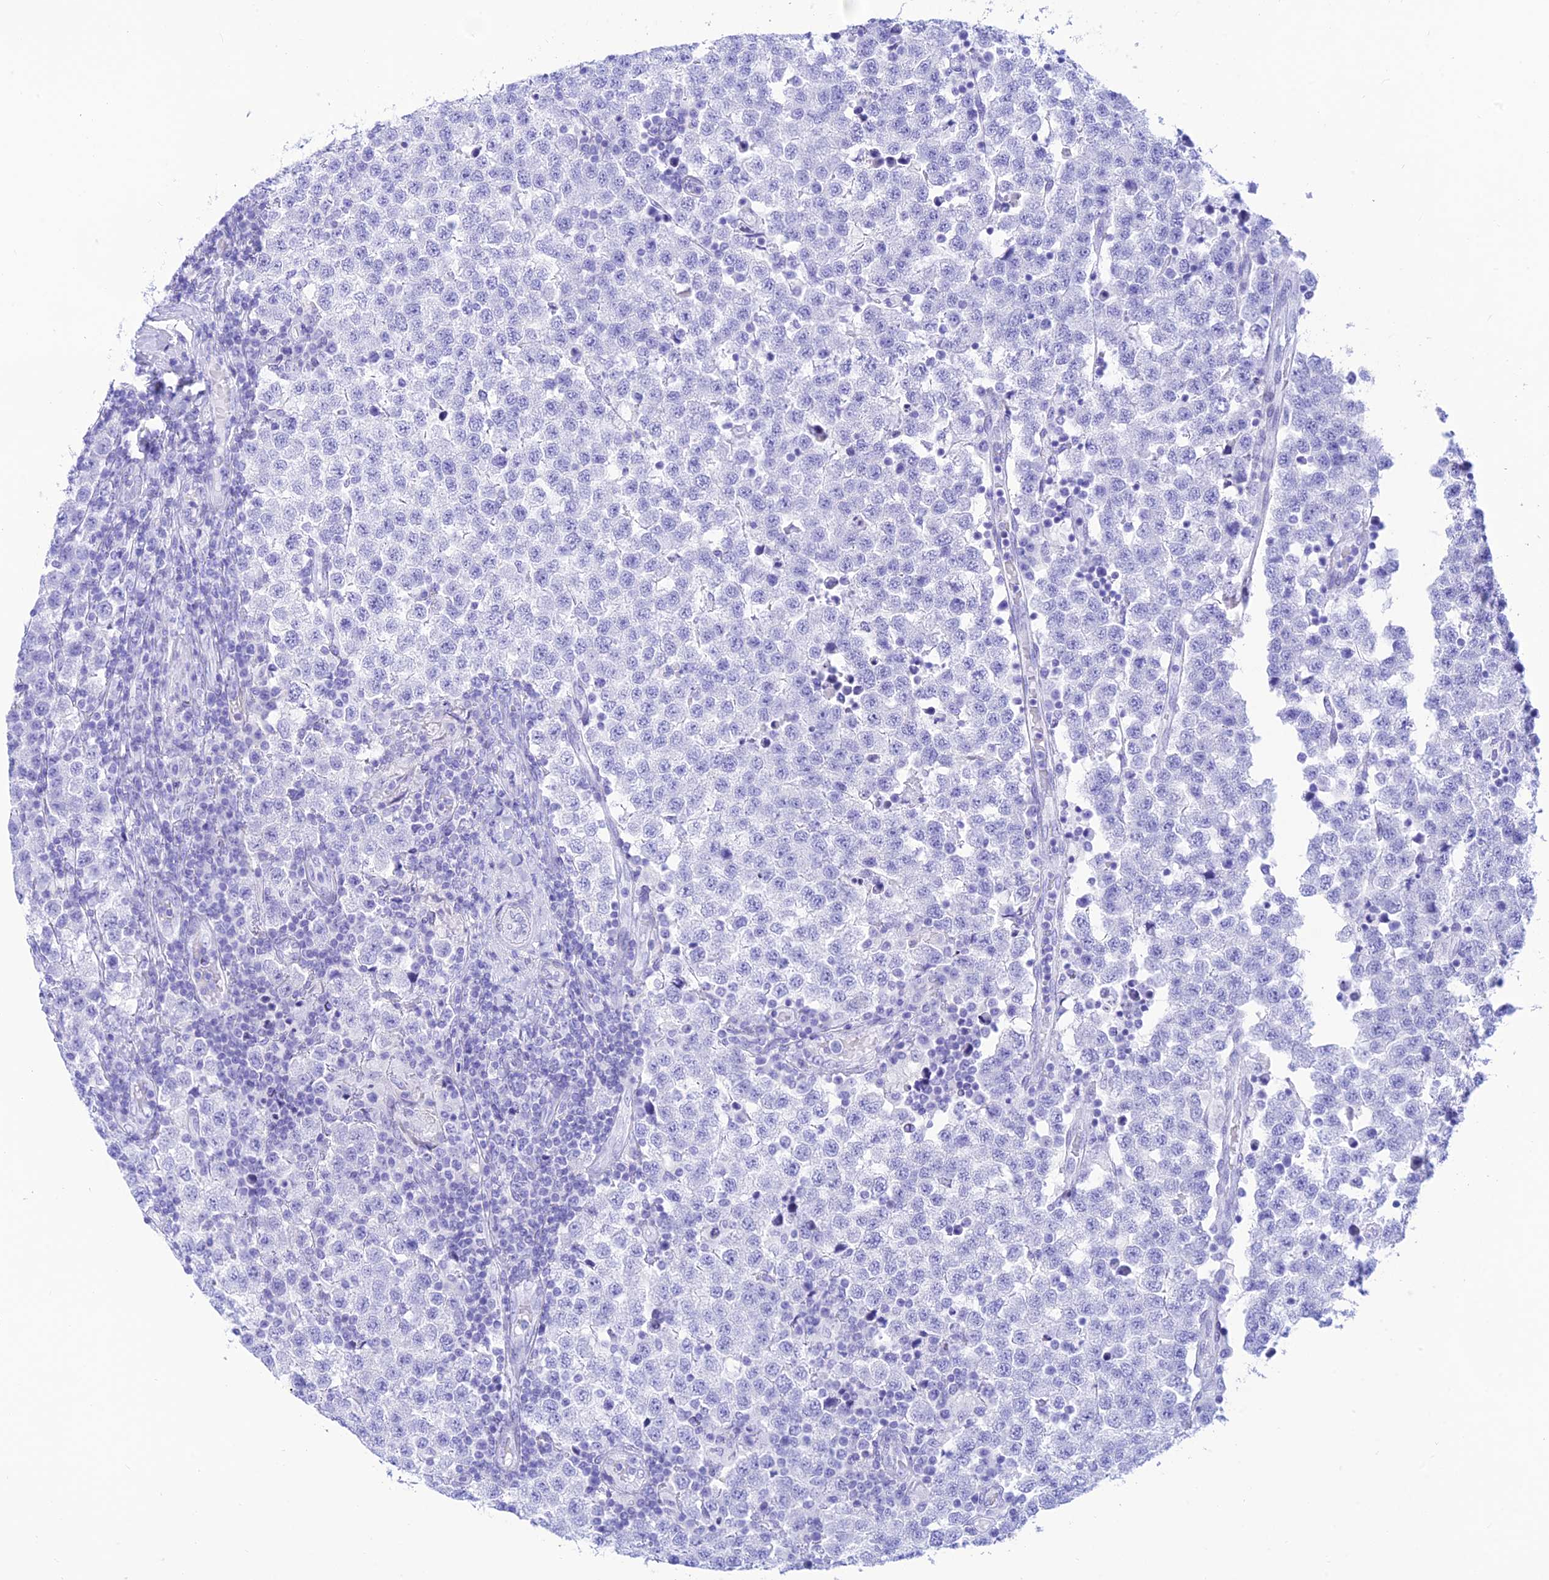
{"staining": {"intensity": "negative", "quantity": "none", "location": "none"}, "tissue": "testis cancer", "cell_type": "Tumor cells", "image_type": "cancer", "snomed": [{"axis": "morphology", "description": "Seminoma, NOS"}, {"axis": "topography", "description": "Testis"}], "caption": "Histopathology image shows no significant protein expression in tumor cells of testis cancer (seminoma).", "gene": "PRNP", "patient": {"sex": "male", "age": 34}}